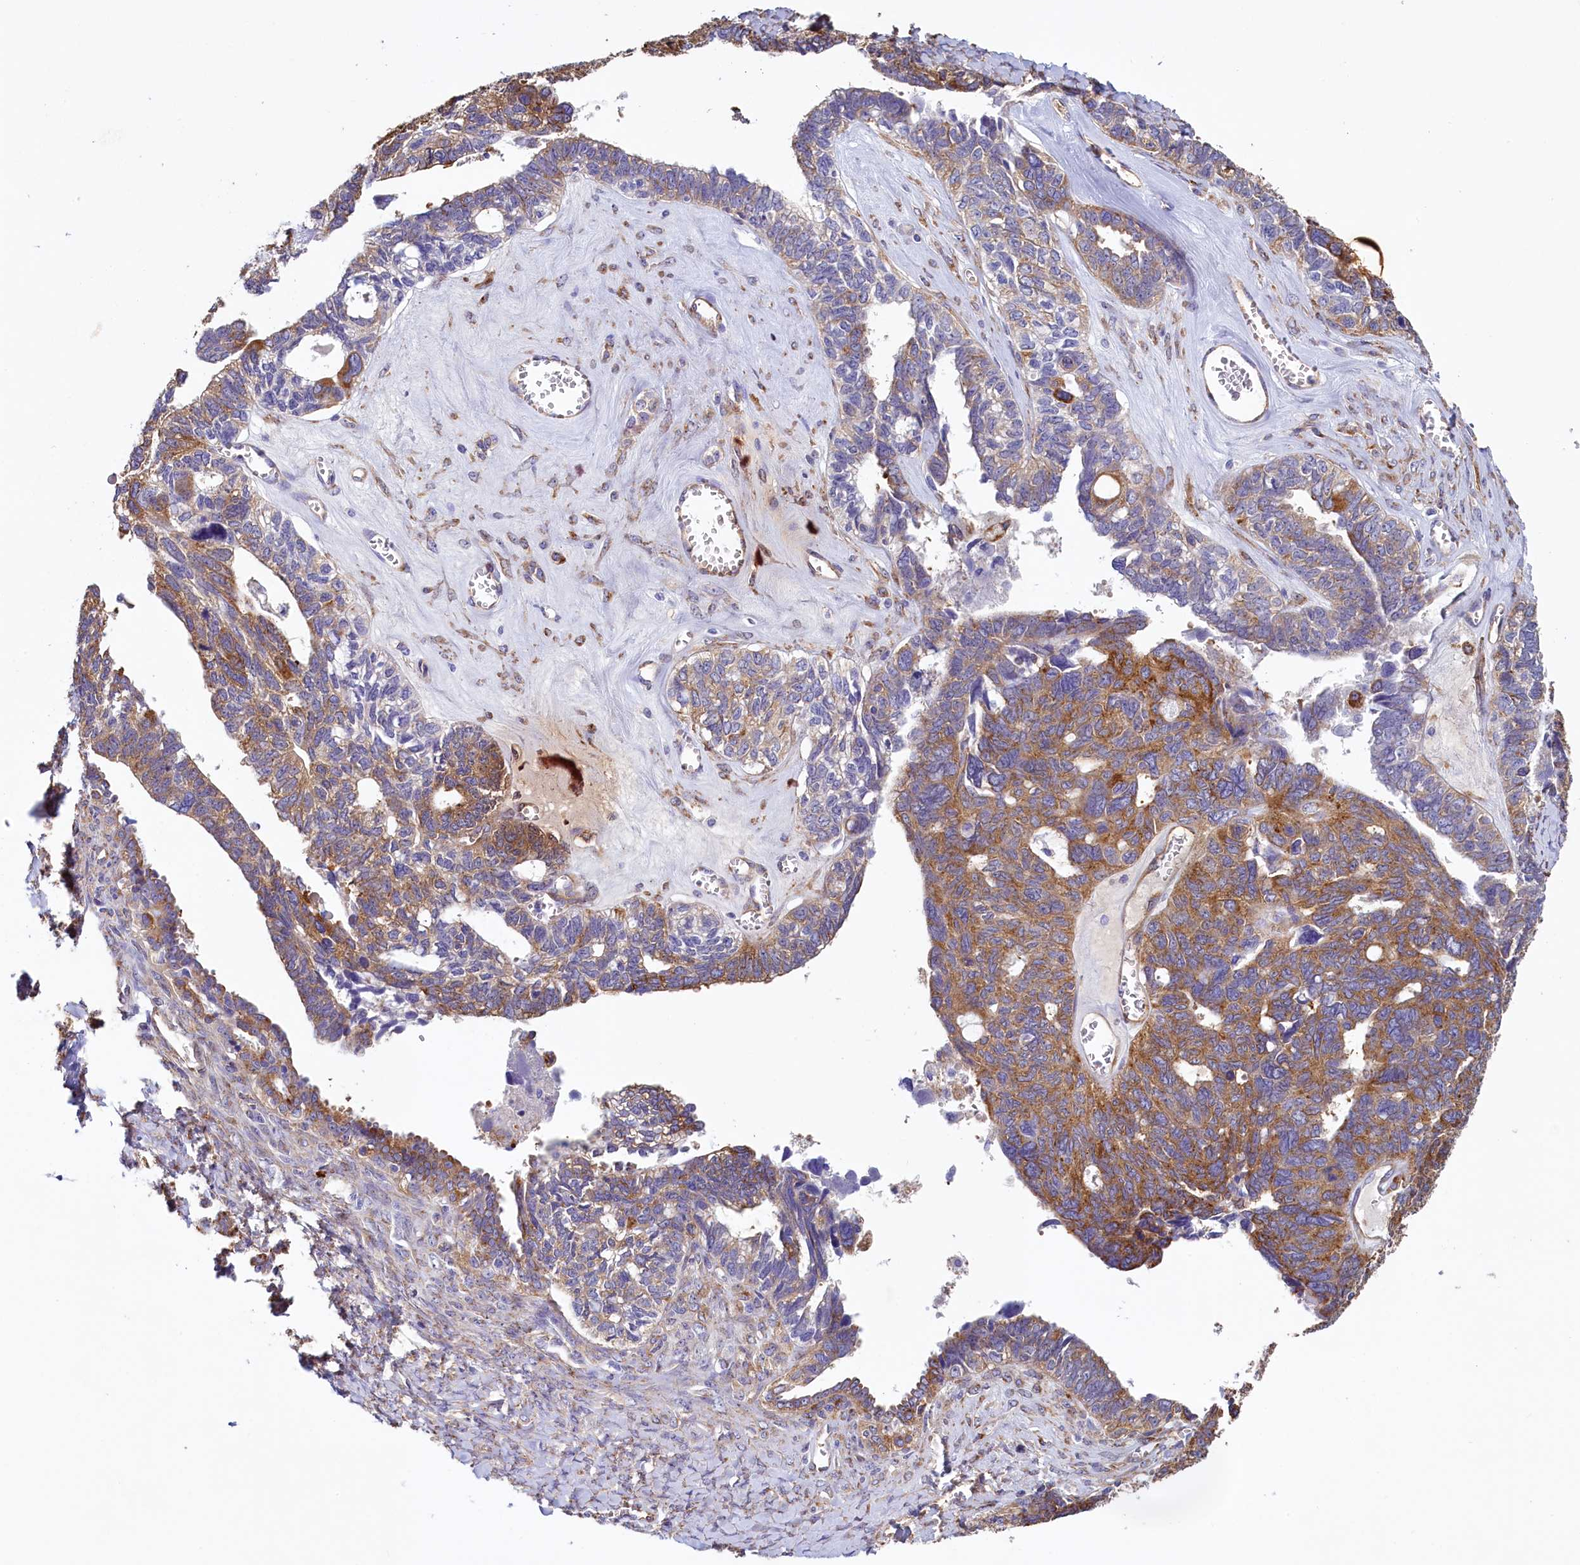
{"staining": {"intensity": "moderate", "quantity": ">75%", "location": "cytoplasmic/membranous"}, "tissue": "ovarian cancer", "cell_type": "Tumor cells", "image_type": "cancer", "snomed": [{"axis": "morphology", "description": "Cystadenocarcinoma, serous, NOS"}, {"axis": "topography", "description": "Ovary"}], "caption": "A medium amount of moderate cytoplasmic/membranous staining is identified in approximately >75% of tumor cells in serous cystadenocarcinoma (ovarian) tissue.", "gene": "GPR21", "patient": {"sex": "female", "age": 79}}